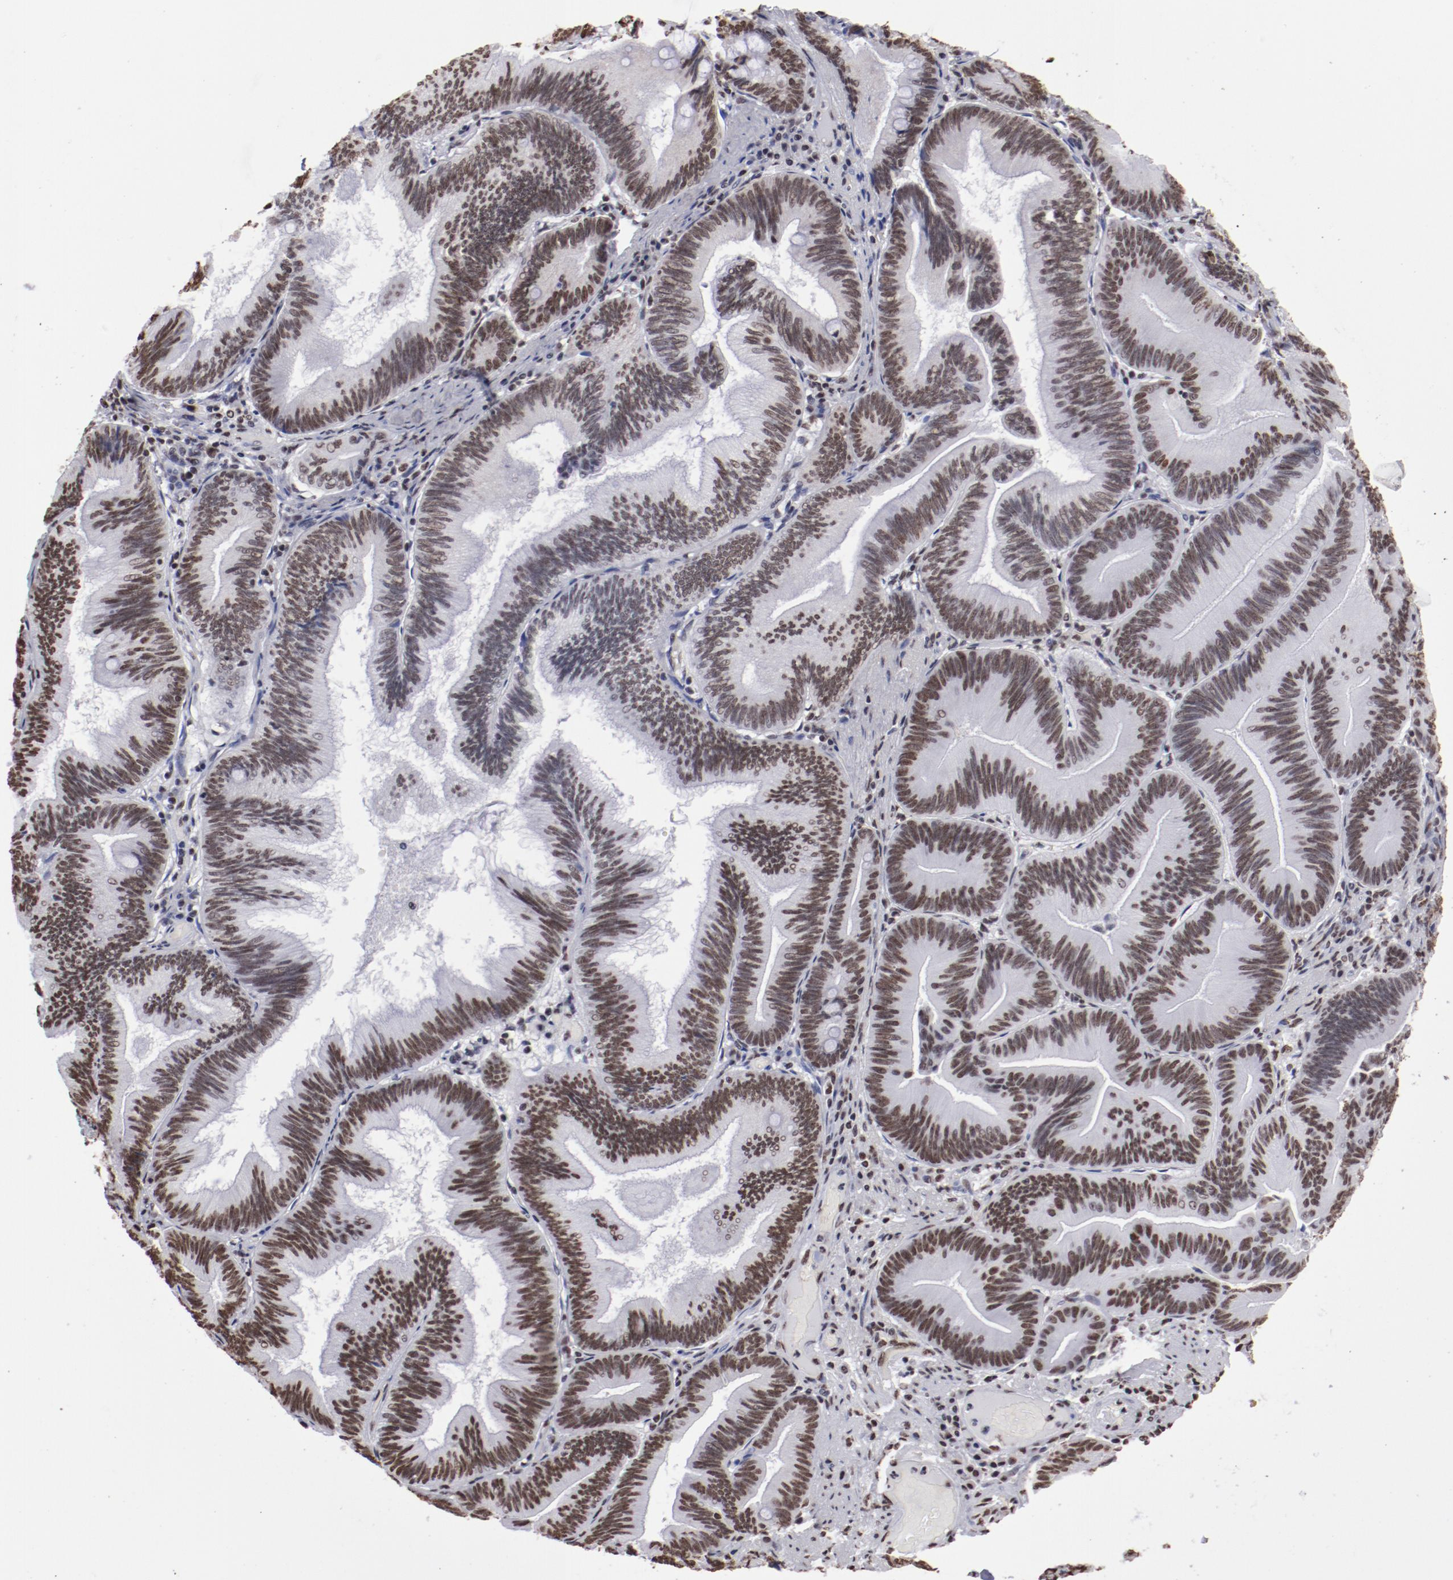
{"staining": {"intensity": "strong", "quantity": ">75%", "location": "nuclear"}, "tissue": "pancreatic cancer", "cell_type": "Tumor cells", "image_type": "cancer", "snomed": [{"axis": "morphology", "description": "Adenocarcinoma, NOS"}, {"axis": "topography", "description": "Pancreas"}], "caption": "This is an image of IHC staining of adenocarcinoma (pancreatic), which shows strong expression in the nuclear of tumor cells.", "gene": "HNRNPA2B1", "patient": {"sex": "male", "age": 82}}